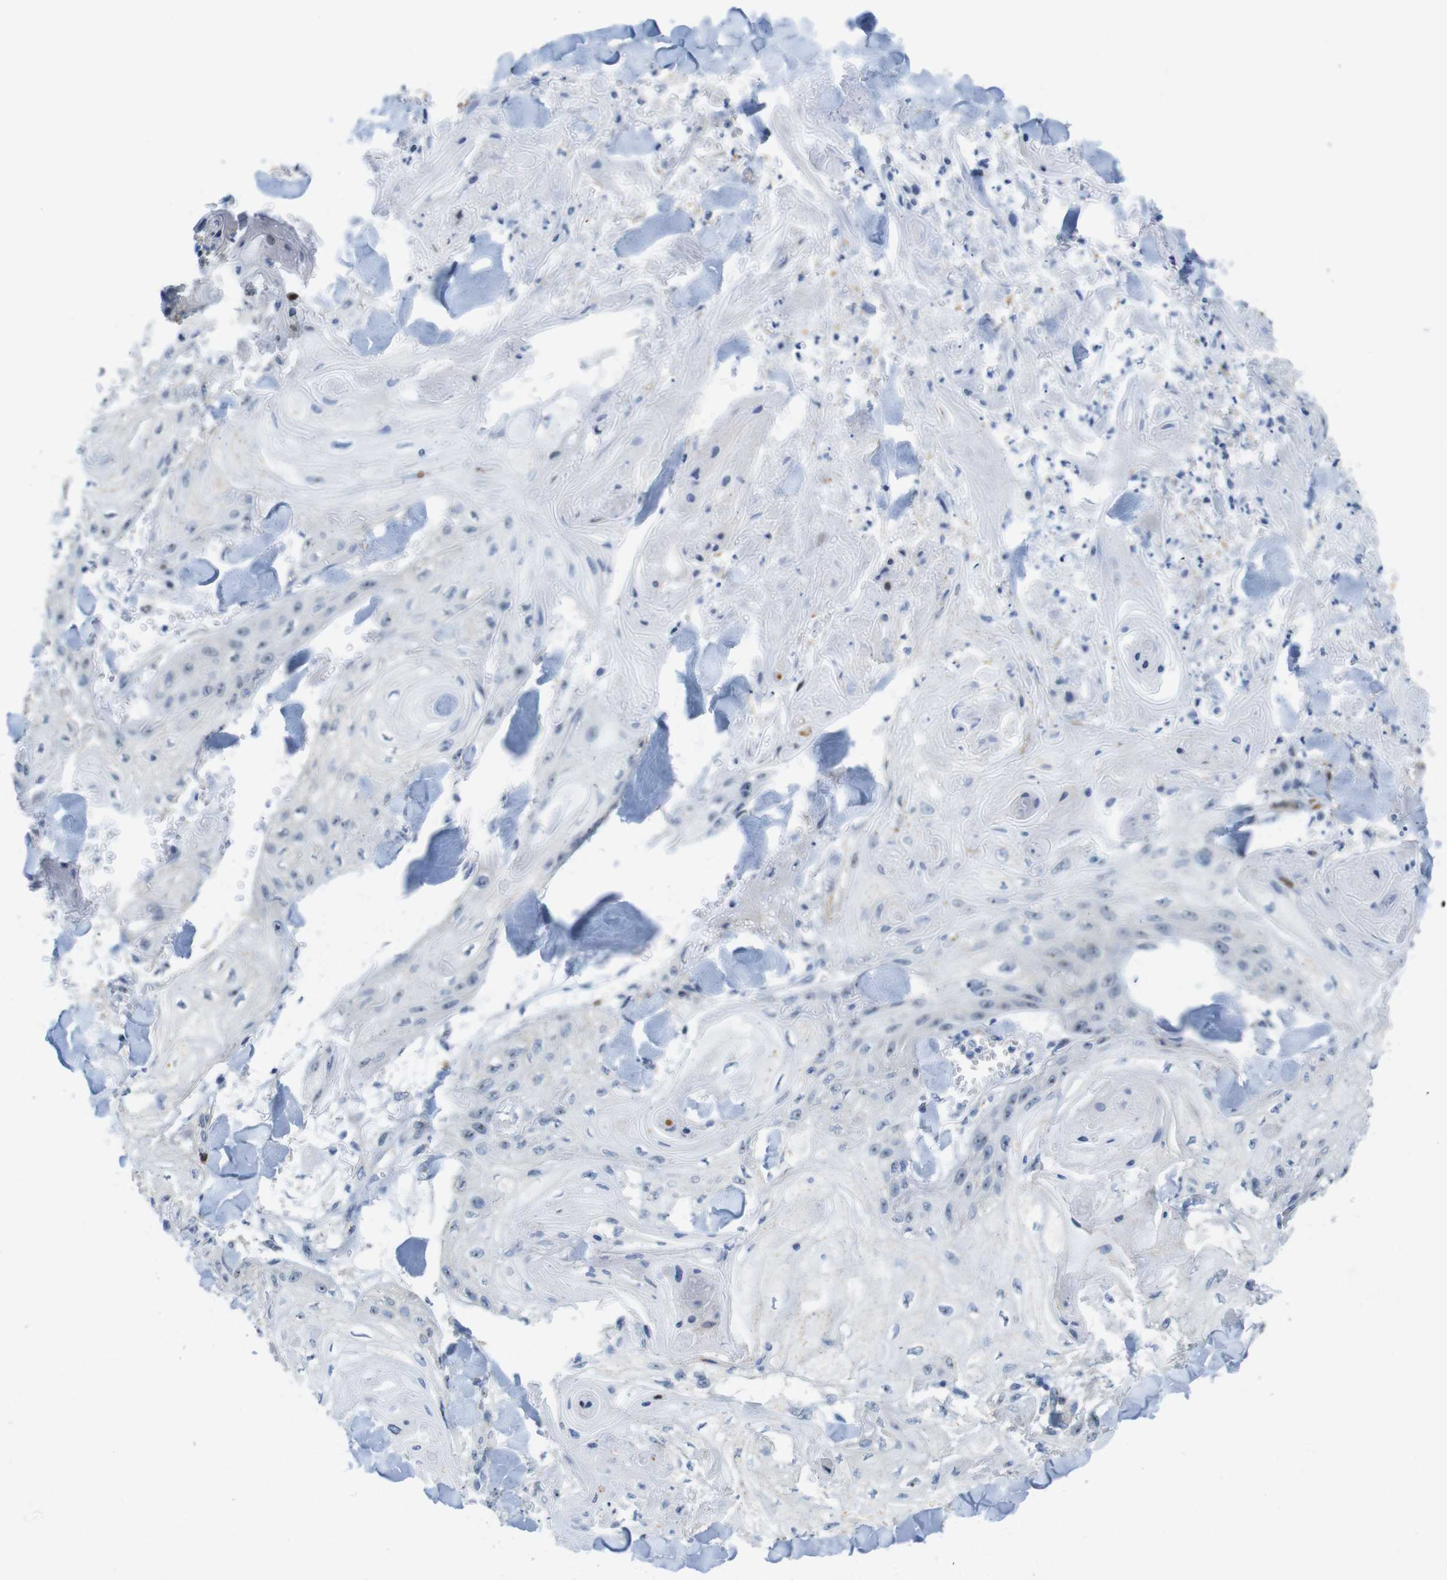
{"staining": {"intensity": "negative", "quantity": "none", "location": "none"}, "tissue": "skin cancer", "cell_type": "Tumor cells", "image_type": "cancer", "snomed": [{"axis": "morphology", "description": "Squamous cell carcinoma, NOS"}, {"axis": "topography", "description": "Skin"}], "caption": "An immunohistochemistry photomicrograph of skin squamous cell carcinoma is shown. There is no staining in tumor cells of skin squamous cell carcinoma.", "gene": "TJP3", "patient": {"sex": "male", "age": 74}}